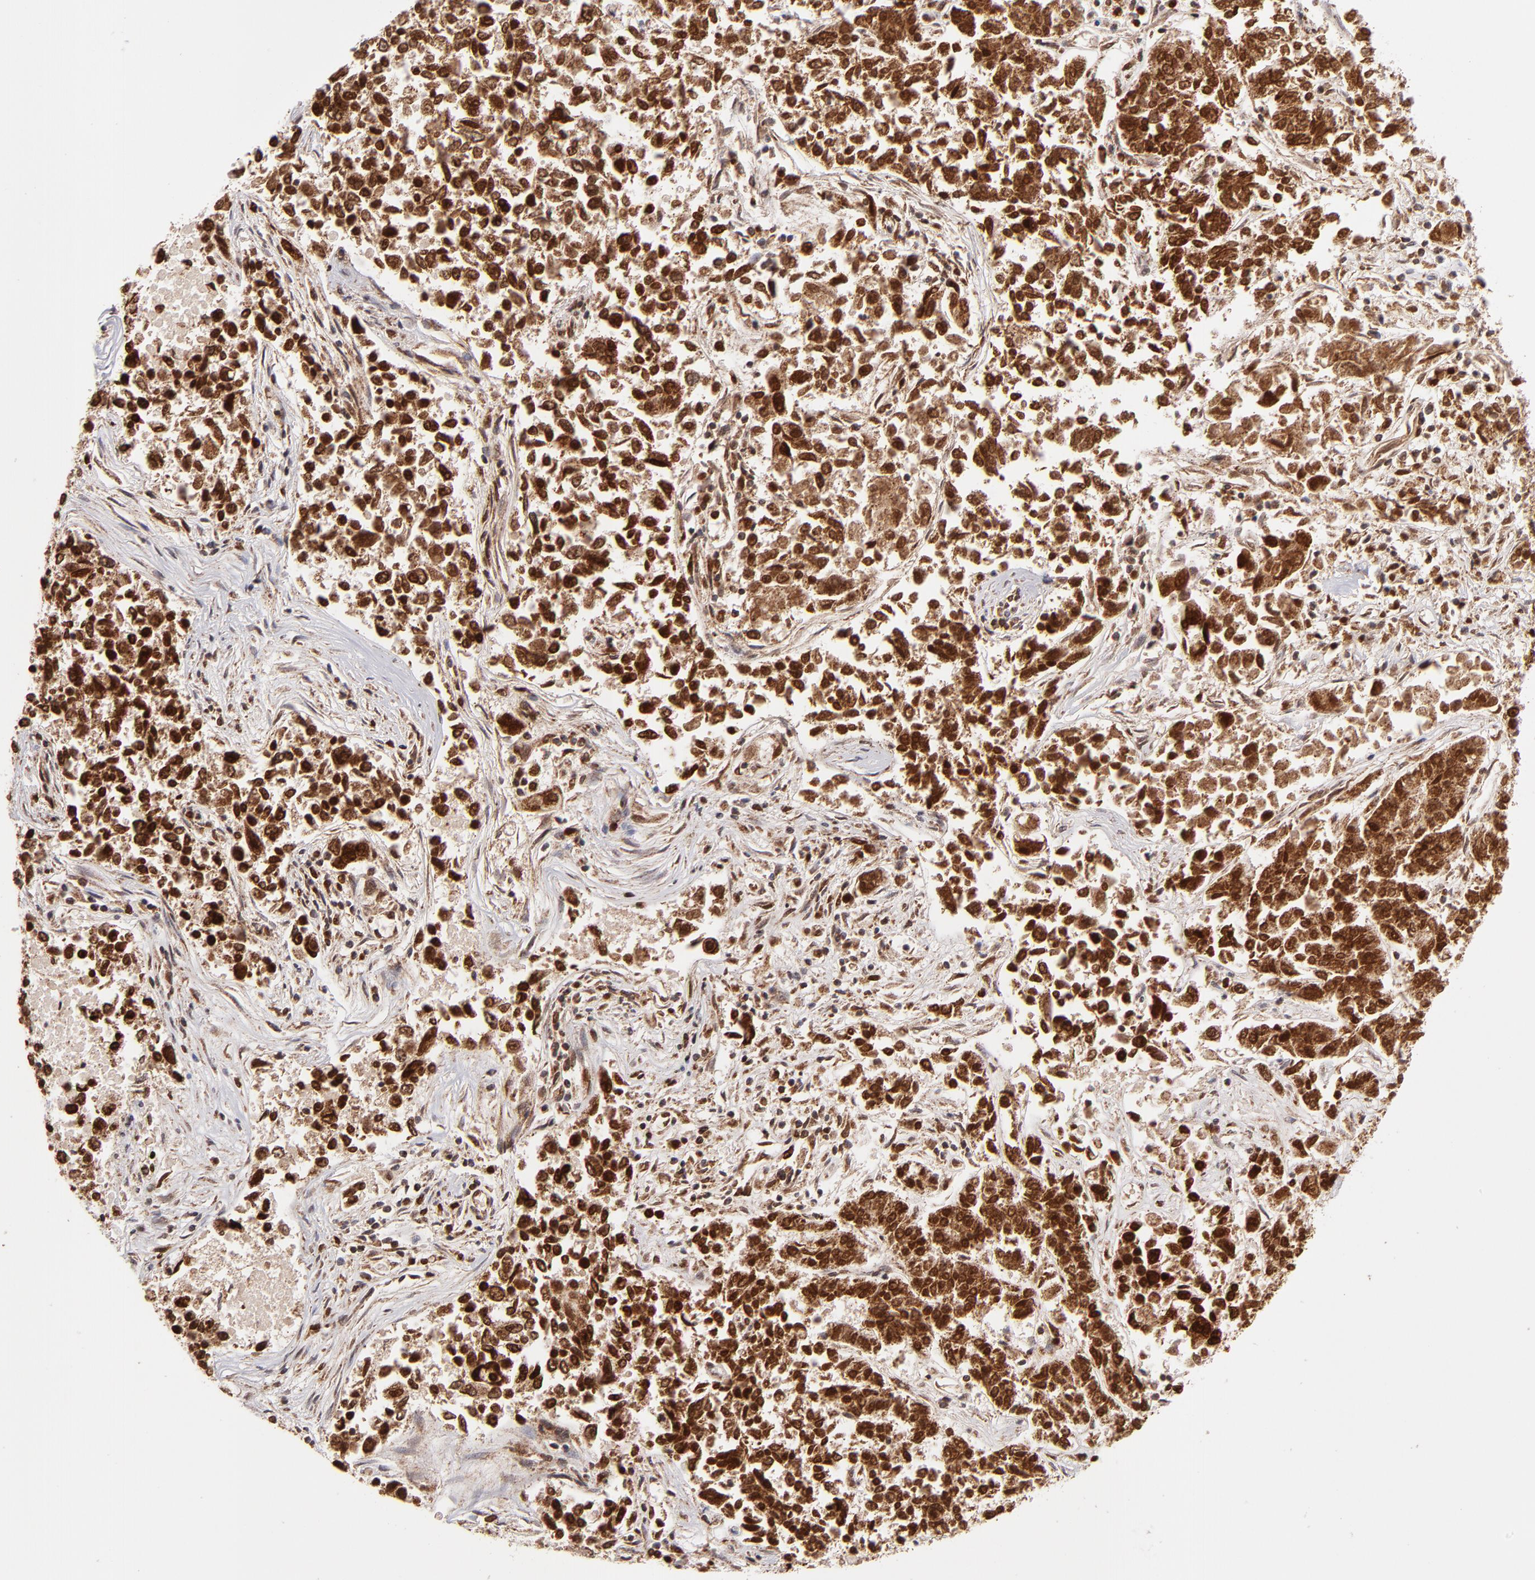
{"staining": {"intensity": "strong", "quantity": ">75%", "location": "cytoplasmic/membranous,nuclear"}, "tissue": "lung cancer", "cell_type": "Tumor cells", "image_type": "cancer", "snomed": [{"axis": "morphology", "description": "Adenocarcinoma, NOS"}, {"axis": "topography", "description": "Lung"}], "caption": "High-power microscopy captured an IHC photomicrograph of lung cancer, revealing strong cytoplasmic/membranous and nuclear staining in approximately >75% of tumor cells. (Stains: DAB in brown, nuclei in blue, Microscopy: brightfield microscopy at high magnification).", "gene": "TOP1MT", "patient": {"sex": "male", "age": 84}}